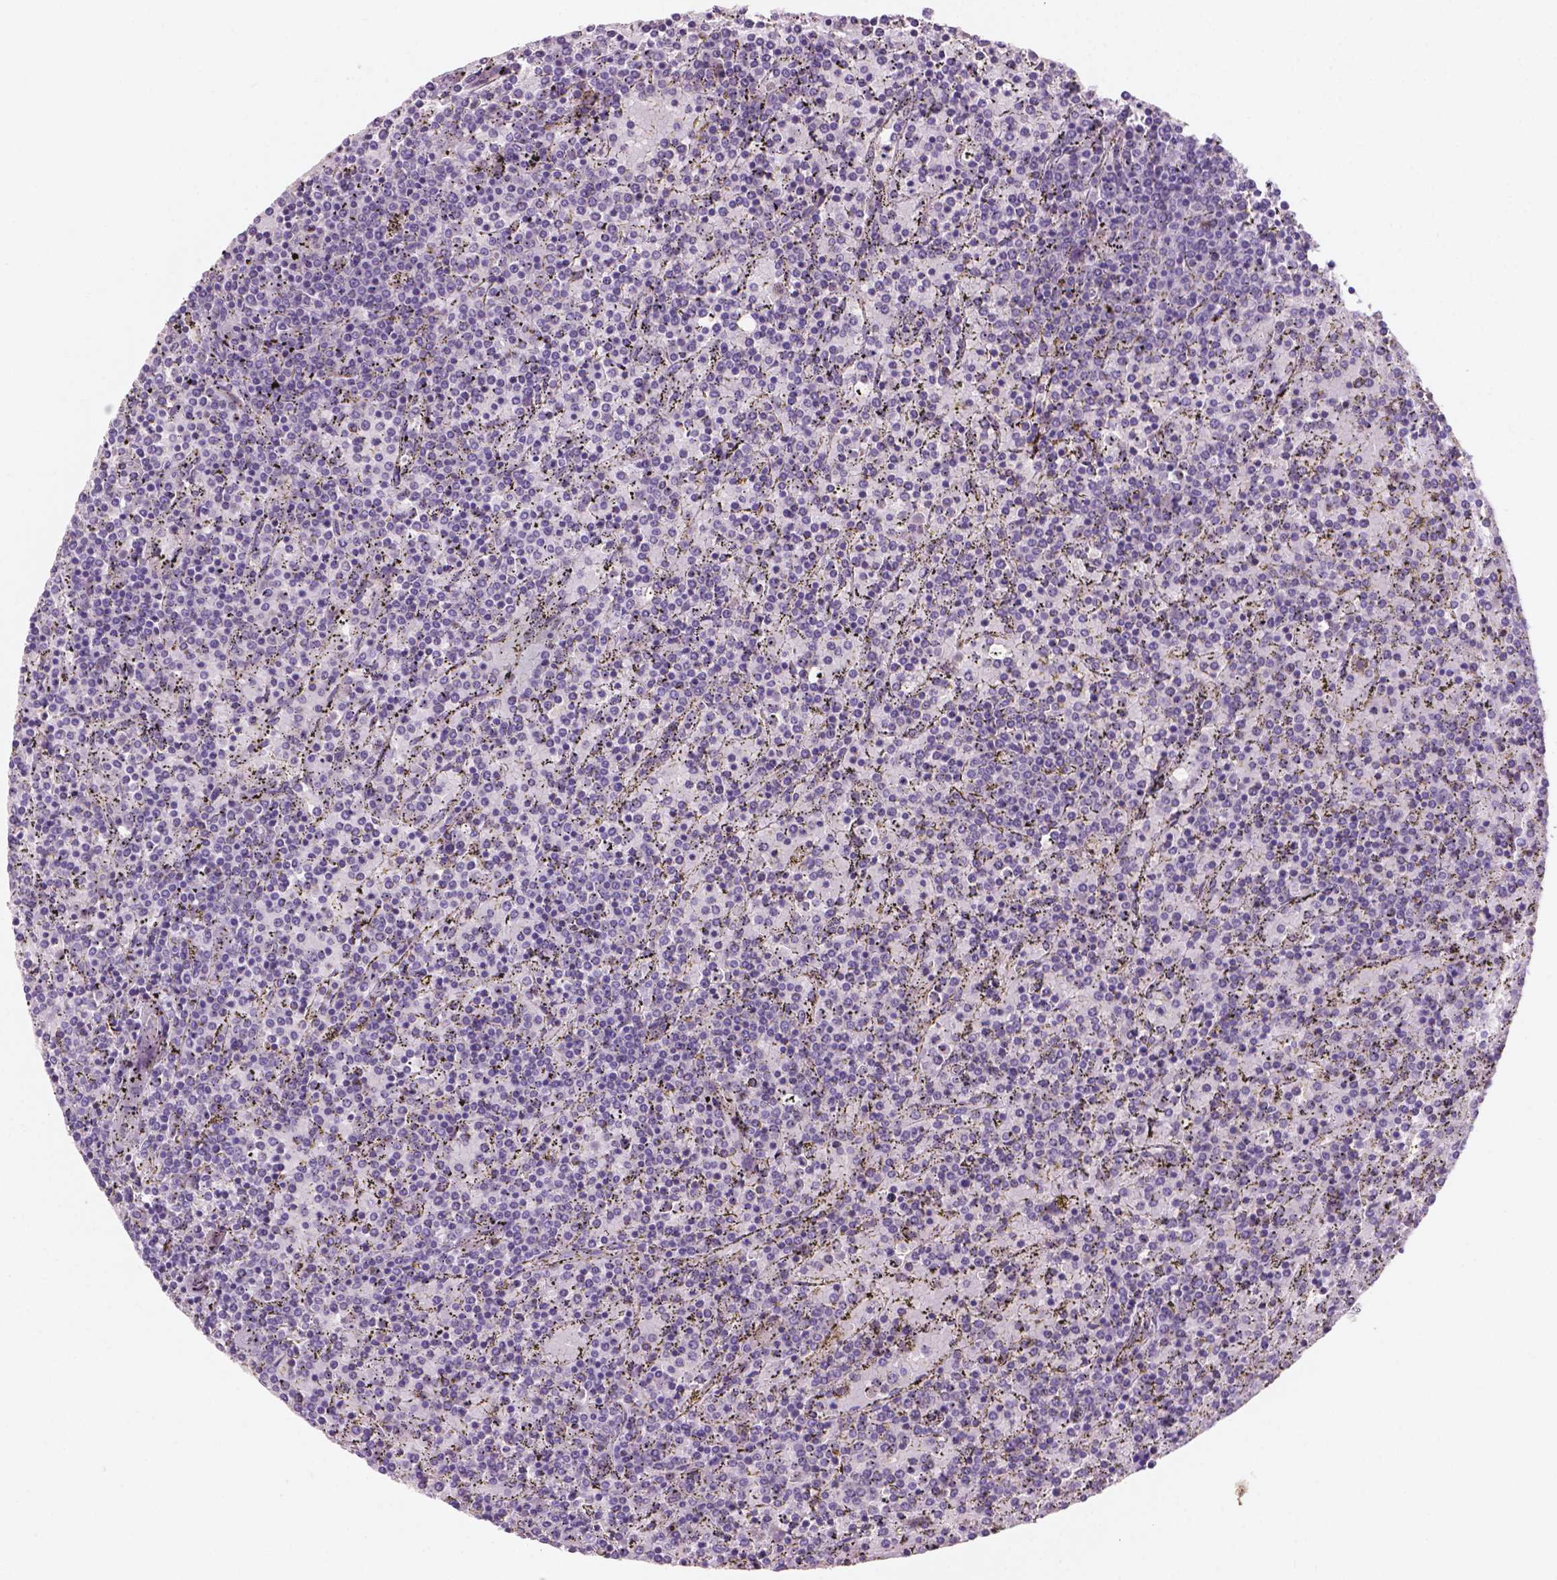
{"staining": {"intensity": "negative", "quantity": "none", "location": "none"}, "tissue": "lymphoma", "cell_type": "Tumor cells", "image_type": "cancer", "snomed": [{"axis": "morphology", "description": "Malignant lymphoma, non-Hodgkin's type, Low grade"}, {"axis": "topography", "description": "Spleen"}], "caption": "DAB immunohistochemical staining of low-grade malignant lymphoma, non-Hodgkin's type displays no significant staining in tumor cells.", "gene": "GXYLT2", "patient": {"sex": "female", "age": 77}}